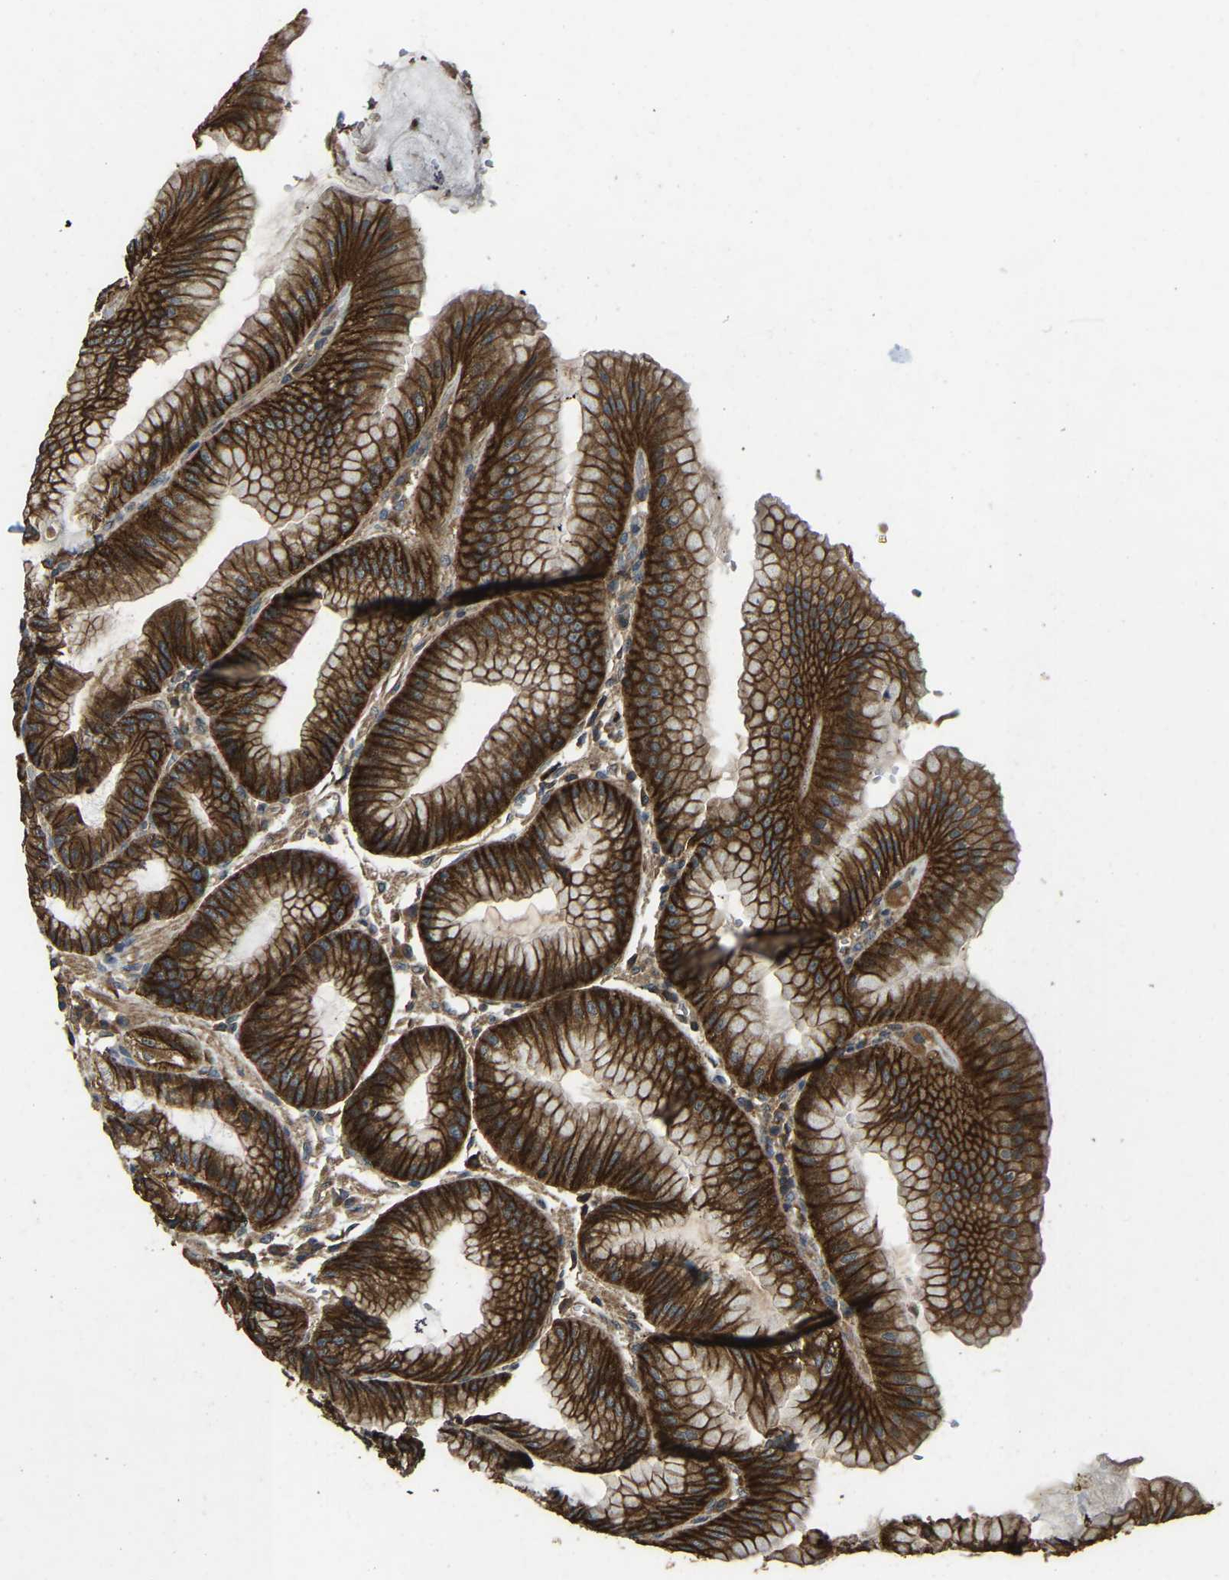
{"staining": {"intensity": "strong", "quantity": ">75%", "location": "cytoplasmic/membranous"}, "tissue": "stomach", "cell_type": "Glandular cells", "image_type": "normal", "snomed": [{"axis": "morphology", "description": "Normal tissue, NOS"}, {"axis": "topography", "description": "Stomach, lower"}], "caption": "IHC photomicrograph of unremarkable human stomach stained for a protein (brown), which shows high levels of strong cytoplasmic/membranous positivity in about >75% of glandular cells.", "gene": "ATP8B1", "patient": {"sex": "male", "age": 71}}